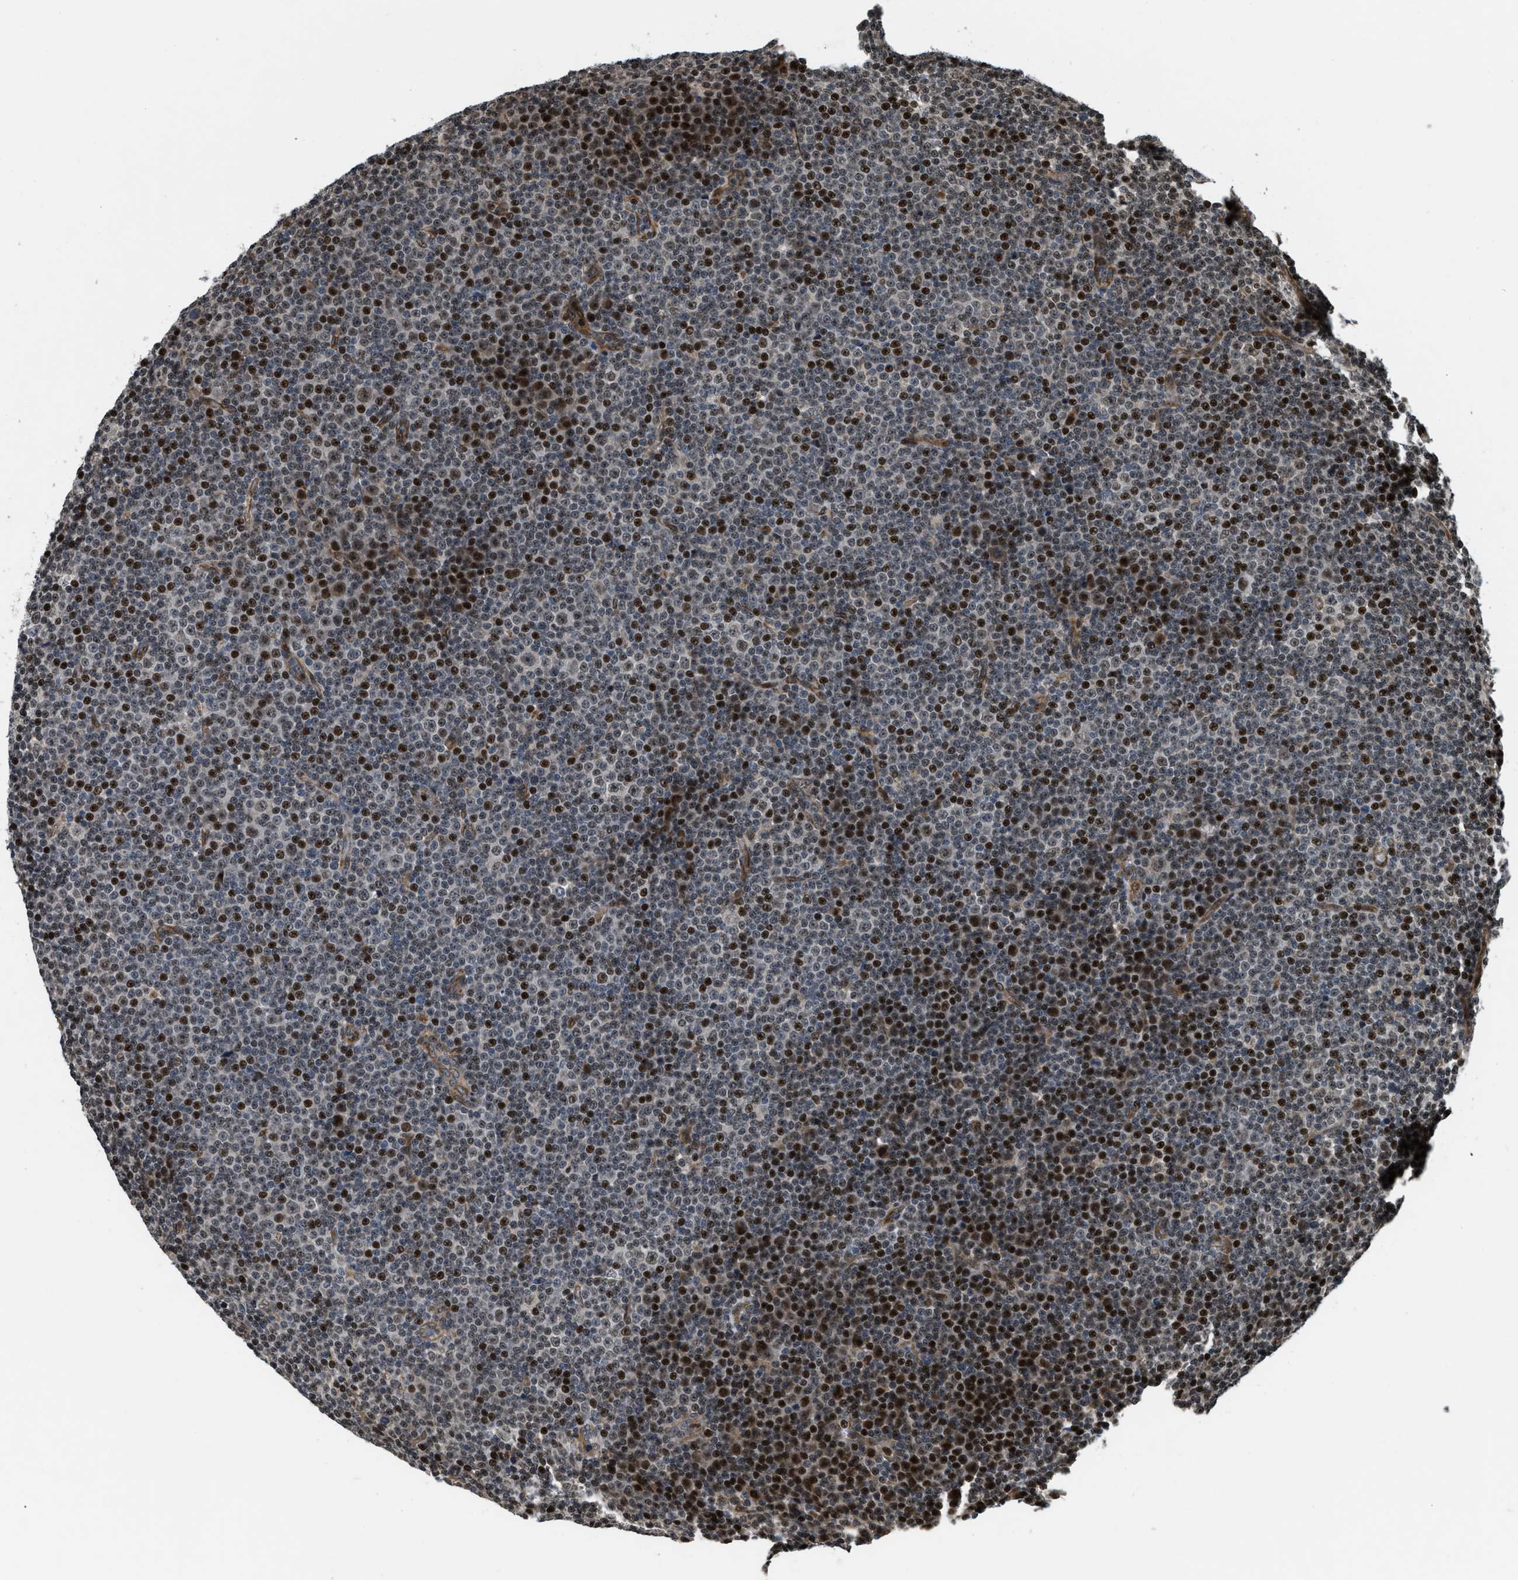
{"staining": {"intensity": "strong", "quantity": "25%-75%", "location": "nuclear"}, "tissue": "lymphoma", "cell_type": "Tumor cells", "image_type": "cancer", "snomed": [{"axis": "morphology", "description": "Malignant lymphoma, non-Hodgkin's type, Low grade"}, {"axis": "topography", "description": "Lymph node"}], "caption": "Tumor cells exhibit high levels of strong nuclear positivity in approximately 25%-75% of cells in lymphoma.", "gene": "LTA4H", "patient": {"sex": "female", "age": 67}}